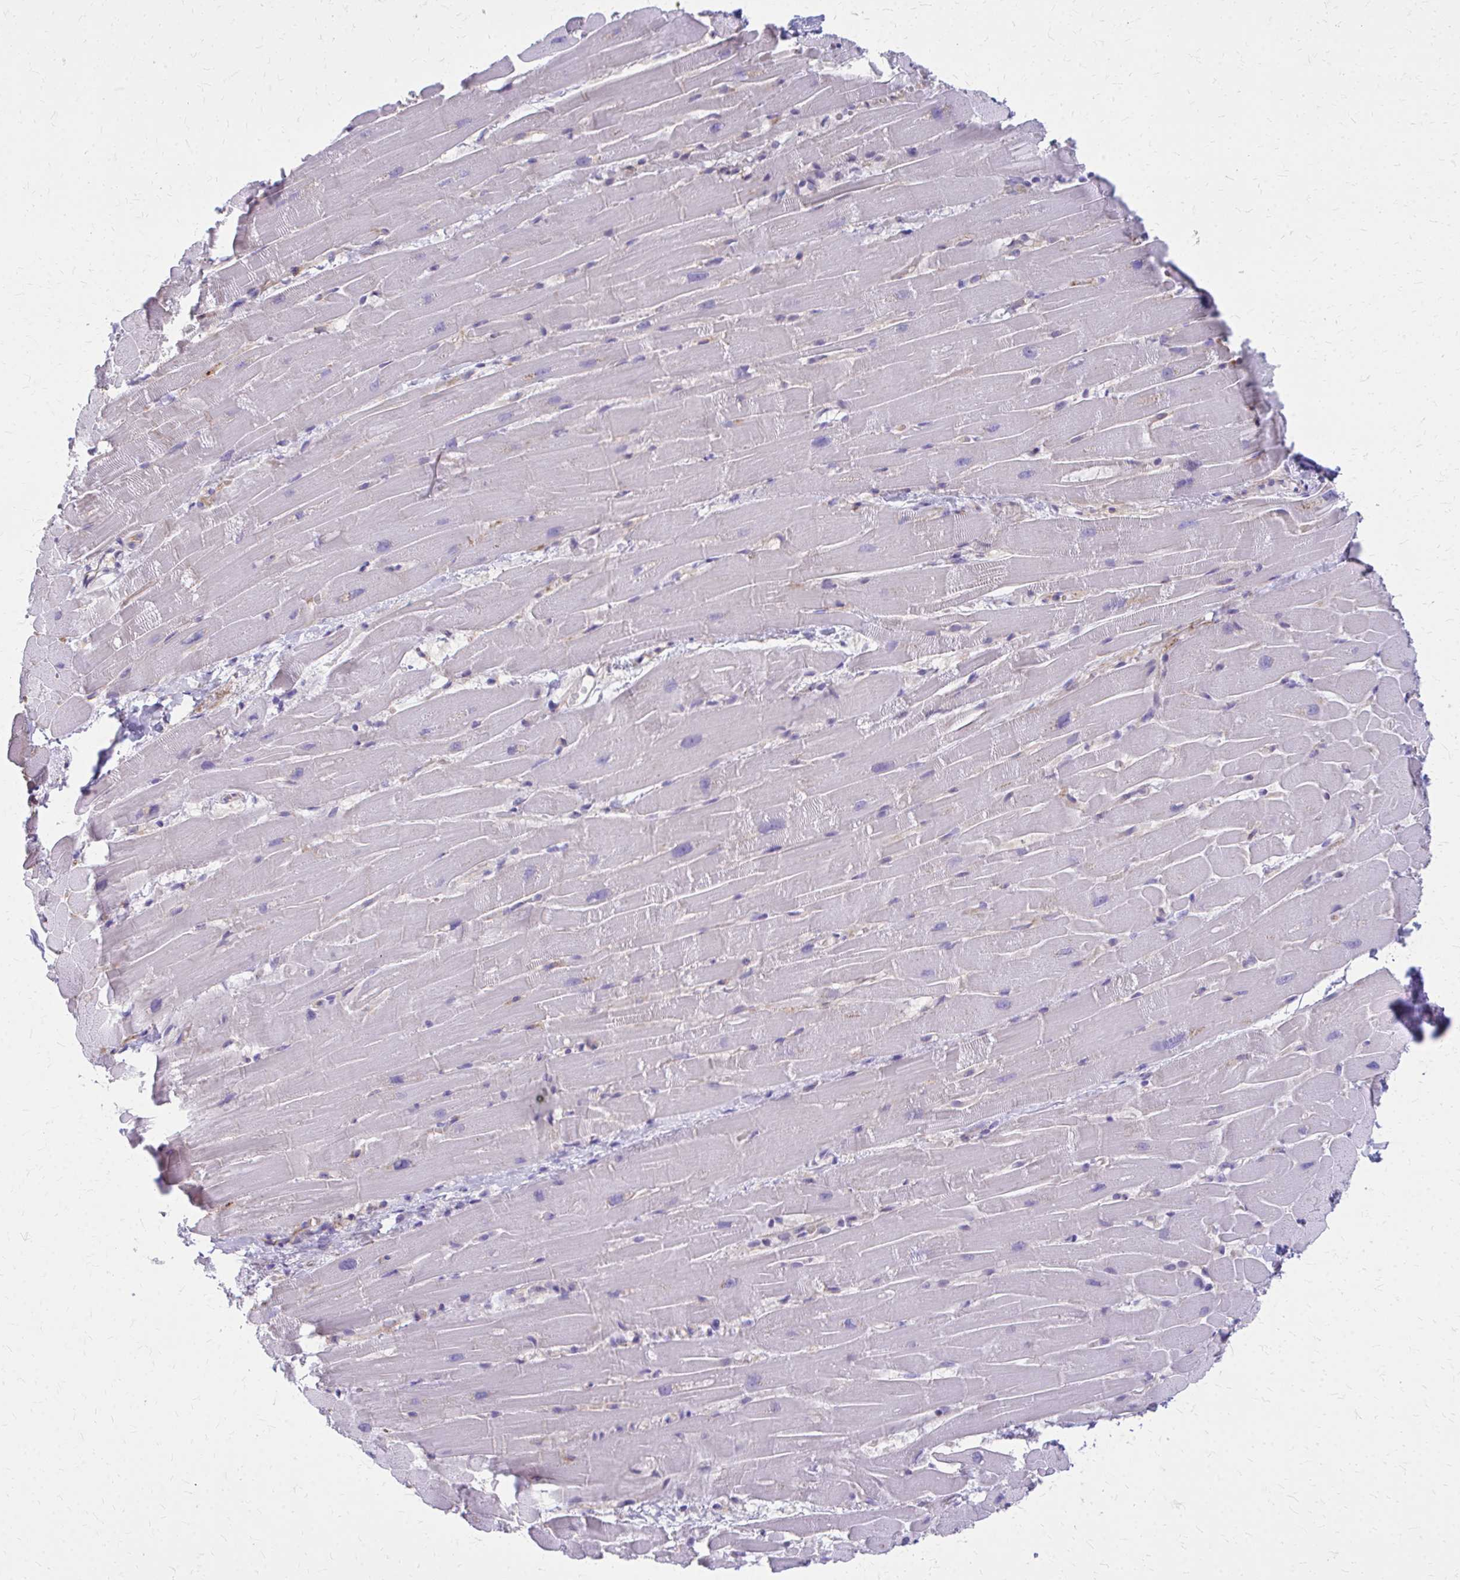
{"staining": {"intensity": "negative", "quantity": "none", "location": "none"}, "tissue": "heart muscle", "cell_type": "Cardiomyocytes", "image_type": "normal", "snomed": [{"axis": "morphology", "description": "Normal tissue, NOS"}, {"axis": "topography", "description": "Heart"}], "caption": "Cardiomyocytes are negative for protein expression in normal human heart muscle. Nuclei are stained in blue.", "gene": "TPSG1", "patient": {"sex": "male", "age": 37}}